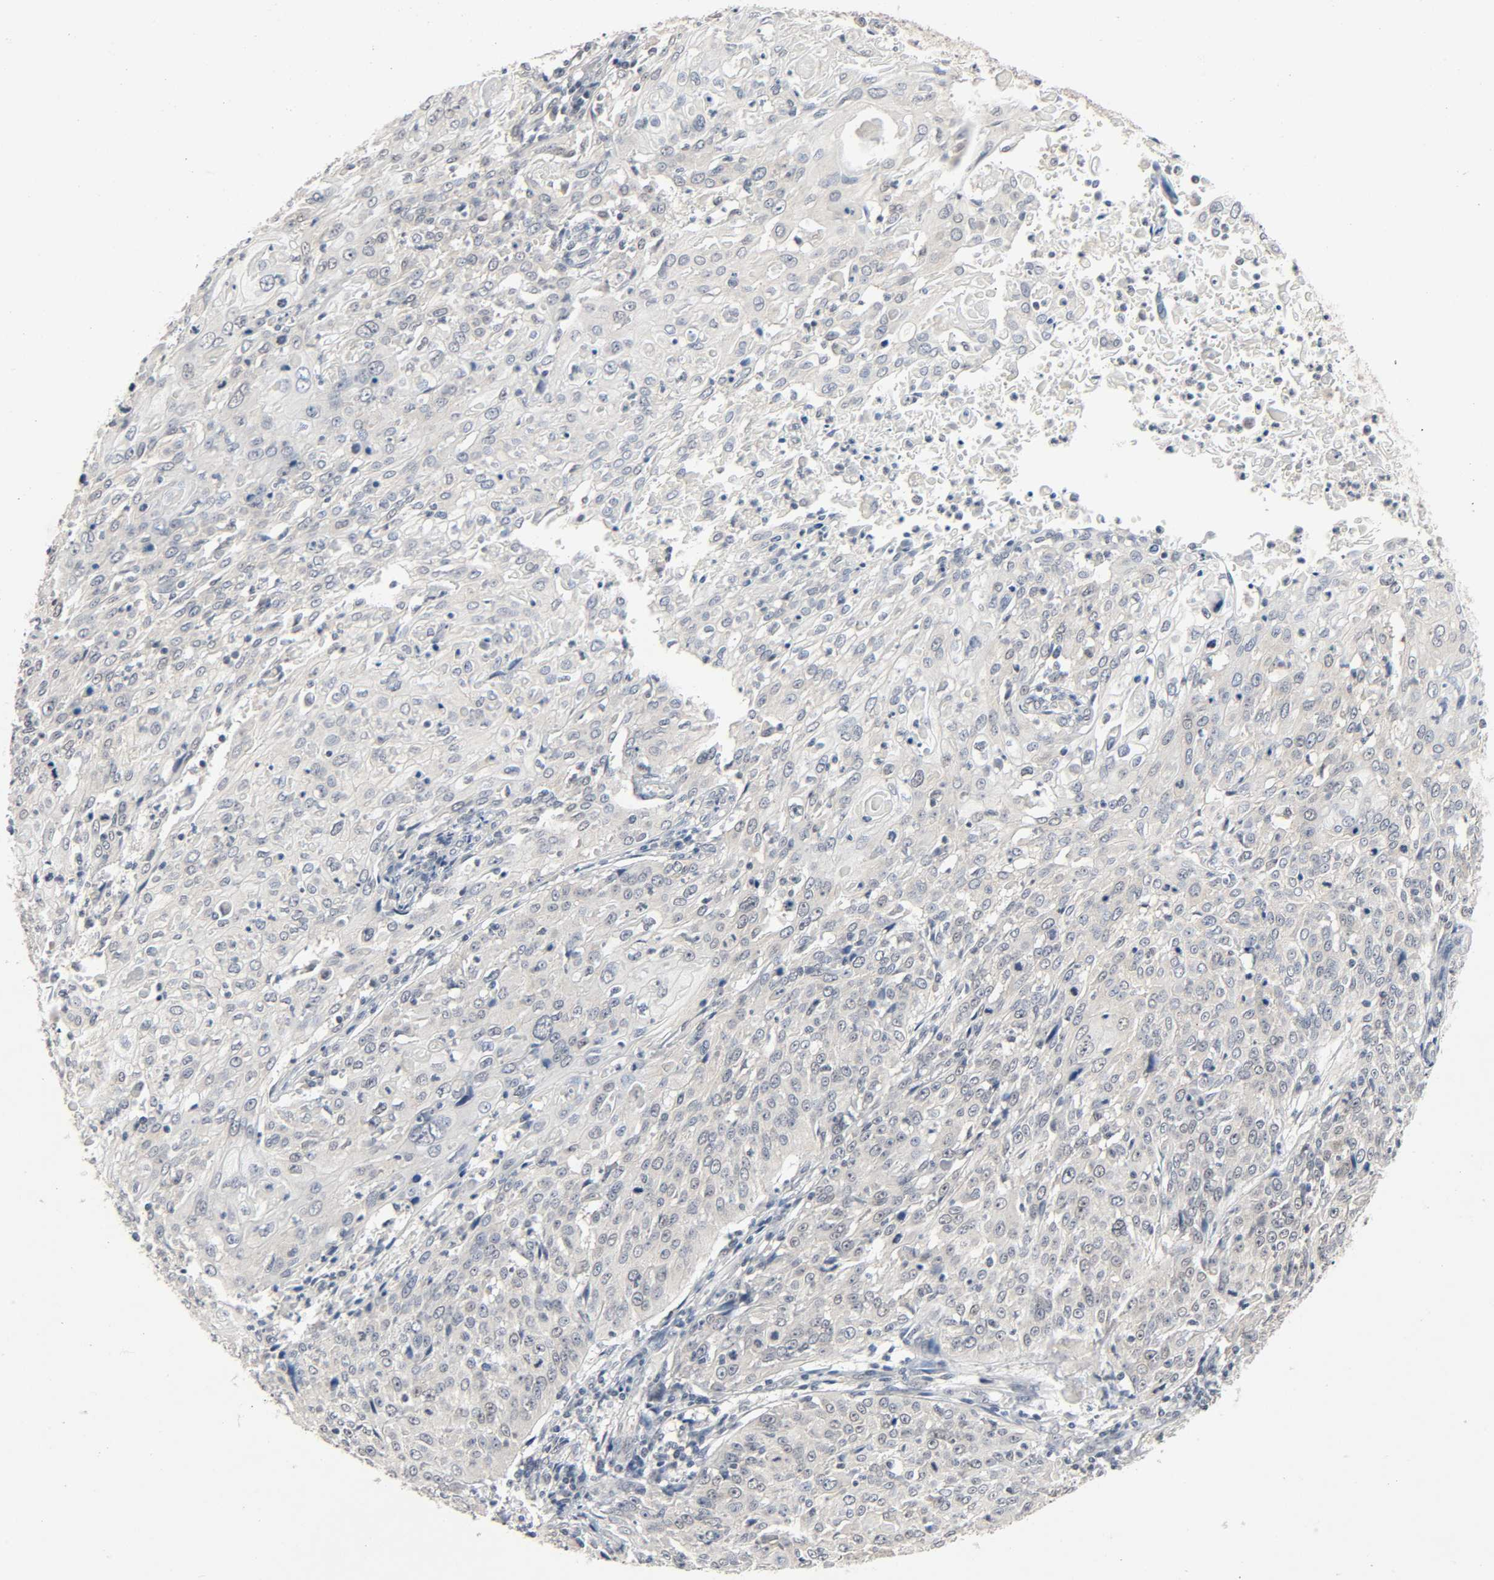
{"staining": {"intensity": "negative", "quantity": "none", "location": "none"}, "tissue": "cervical cancer", "cell_type": "Tumor cells", "image_type": "cancer", "snomed": [{"axis": "morphology", "description": "Squamous cell carcinoma, NOS"}, {"axis": "topography", "description": "Cervix"}], "caption": "Tumor cells show no significant protein expression in squamous cell carcinoma (cervical).", "gene": "MAPKAPK5", "patient": {"sex": "female", "age": 39}}